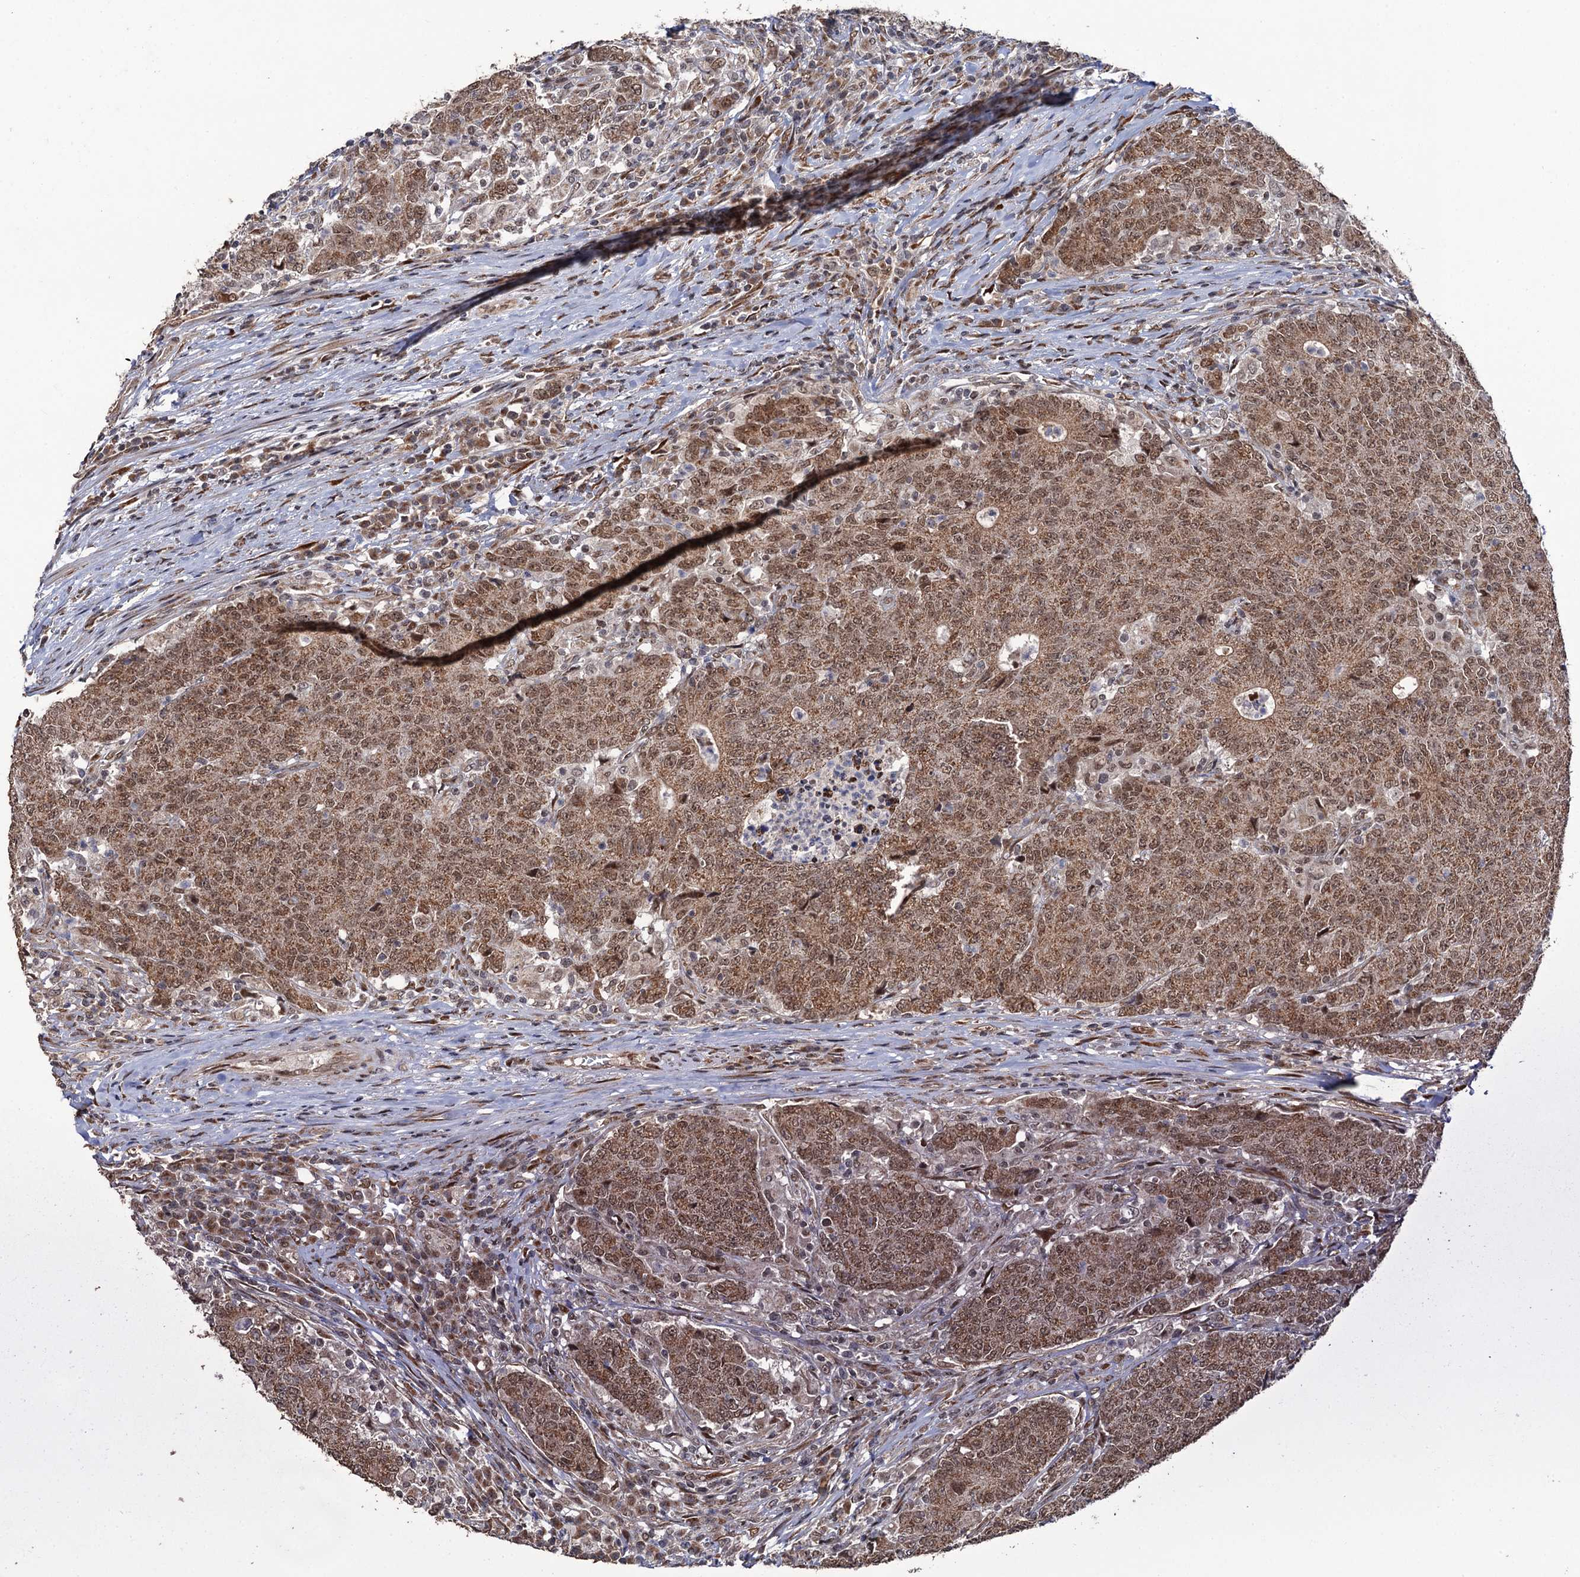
{"staining": {"intensity": "moderate", "quantity": ">75%", "location": "cytoplasmic/membranous,nuclear"}, "tissue": "colorectal cancer", "cell_type": "Tumor cells", "image_type": "cancer", "snomed": [{"axis": "morphology", "description": "Adenocarcinoma, NOS"}, {"axis": "topography", "description": "Colon"}], "caption": "This is an image of IHC staining of colorectal adenocarcinoma, which shows moderate staining in the cytoplasmic/membranous and nuclear of tumor cells.", "gene": "LRRC63", "patient": {"sex": "female", "age": 75}}